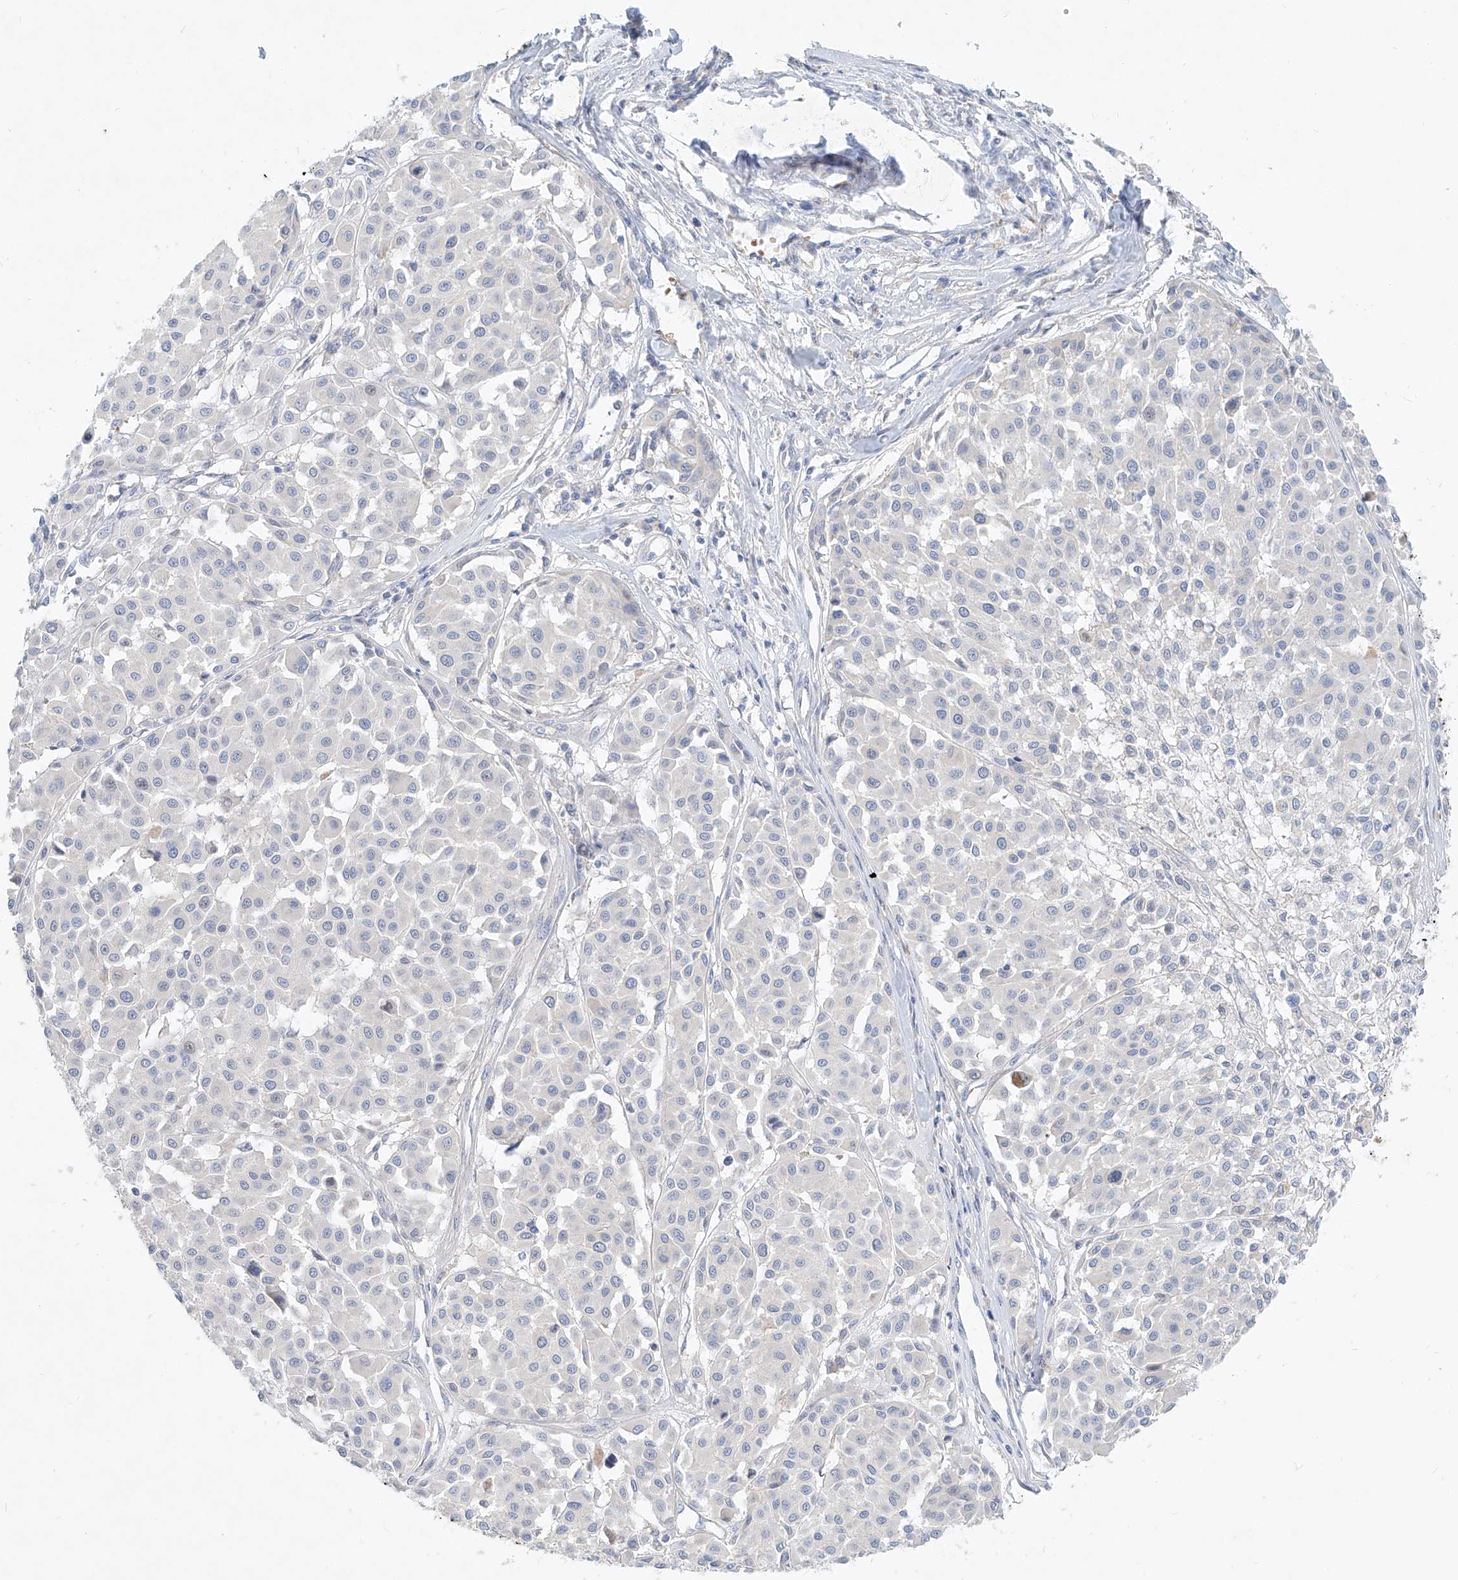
{"staining": {"intensity": "negative", "quantity": "none", "location": "none"}, "tissue": "melanoma", "cell_type": "Tumor cells", "image_type": "cancer", "snomed": [{"axis": "morphology", "description": "Malignant melanoma, Metastatic site"}, {"axis": "topography", "description": "Soft tissue"}], "caption": "DAB immunohistochemical staining of melanoma exhibits no significant staining in tumor cells.", "gene": "SYTL3", "patient": {"sex": "male", "age": 41}}